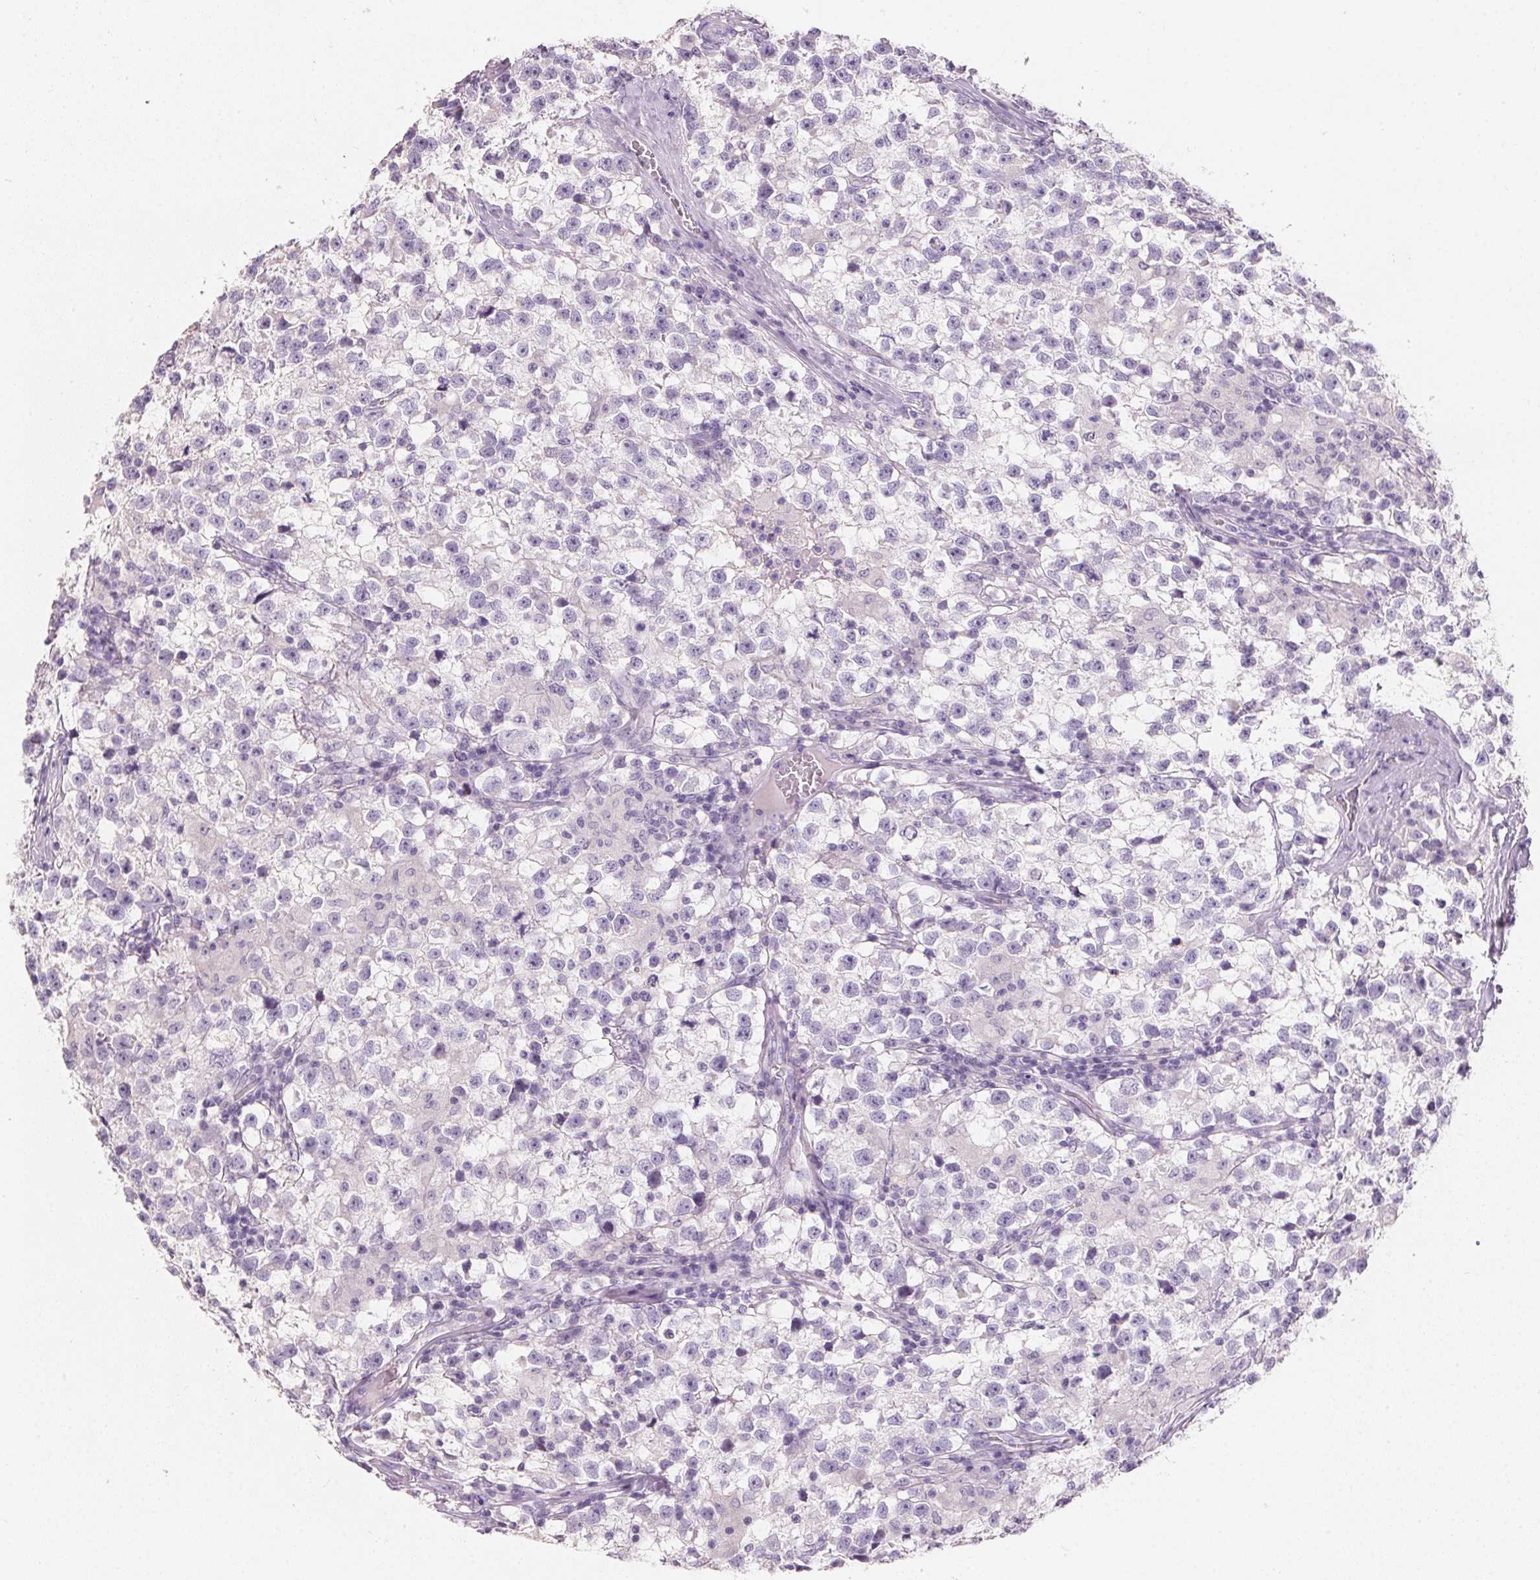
{"staining": {"intensity": "negative", "quantity": "none", "location": "none"}, "tissue": "testis cancer", "cell_type": "Tumor cells", "image_type": "cancer", "snomed": [{"axis": "morphology", "description": "Seminoma, NOS"}, {"axis": "topography", "description": "Testis"}], "caption": "Seminoma (testis) was stained to show a protein in brown. There is no significant expression in tumor cells.", "gene": "HSD17B1", "patient": {"sex": "male", "age": 31}}